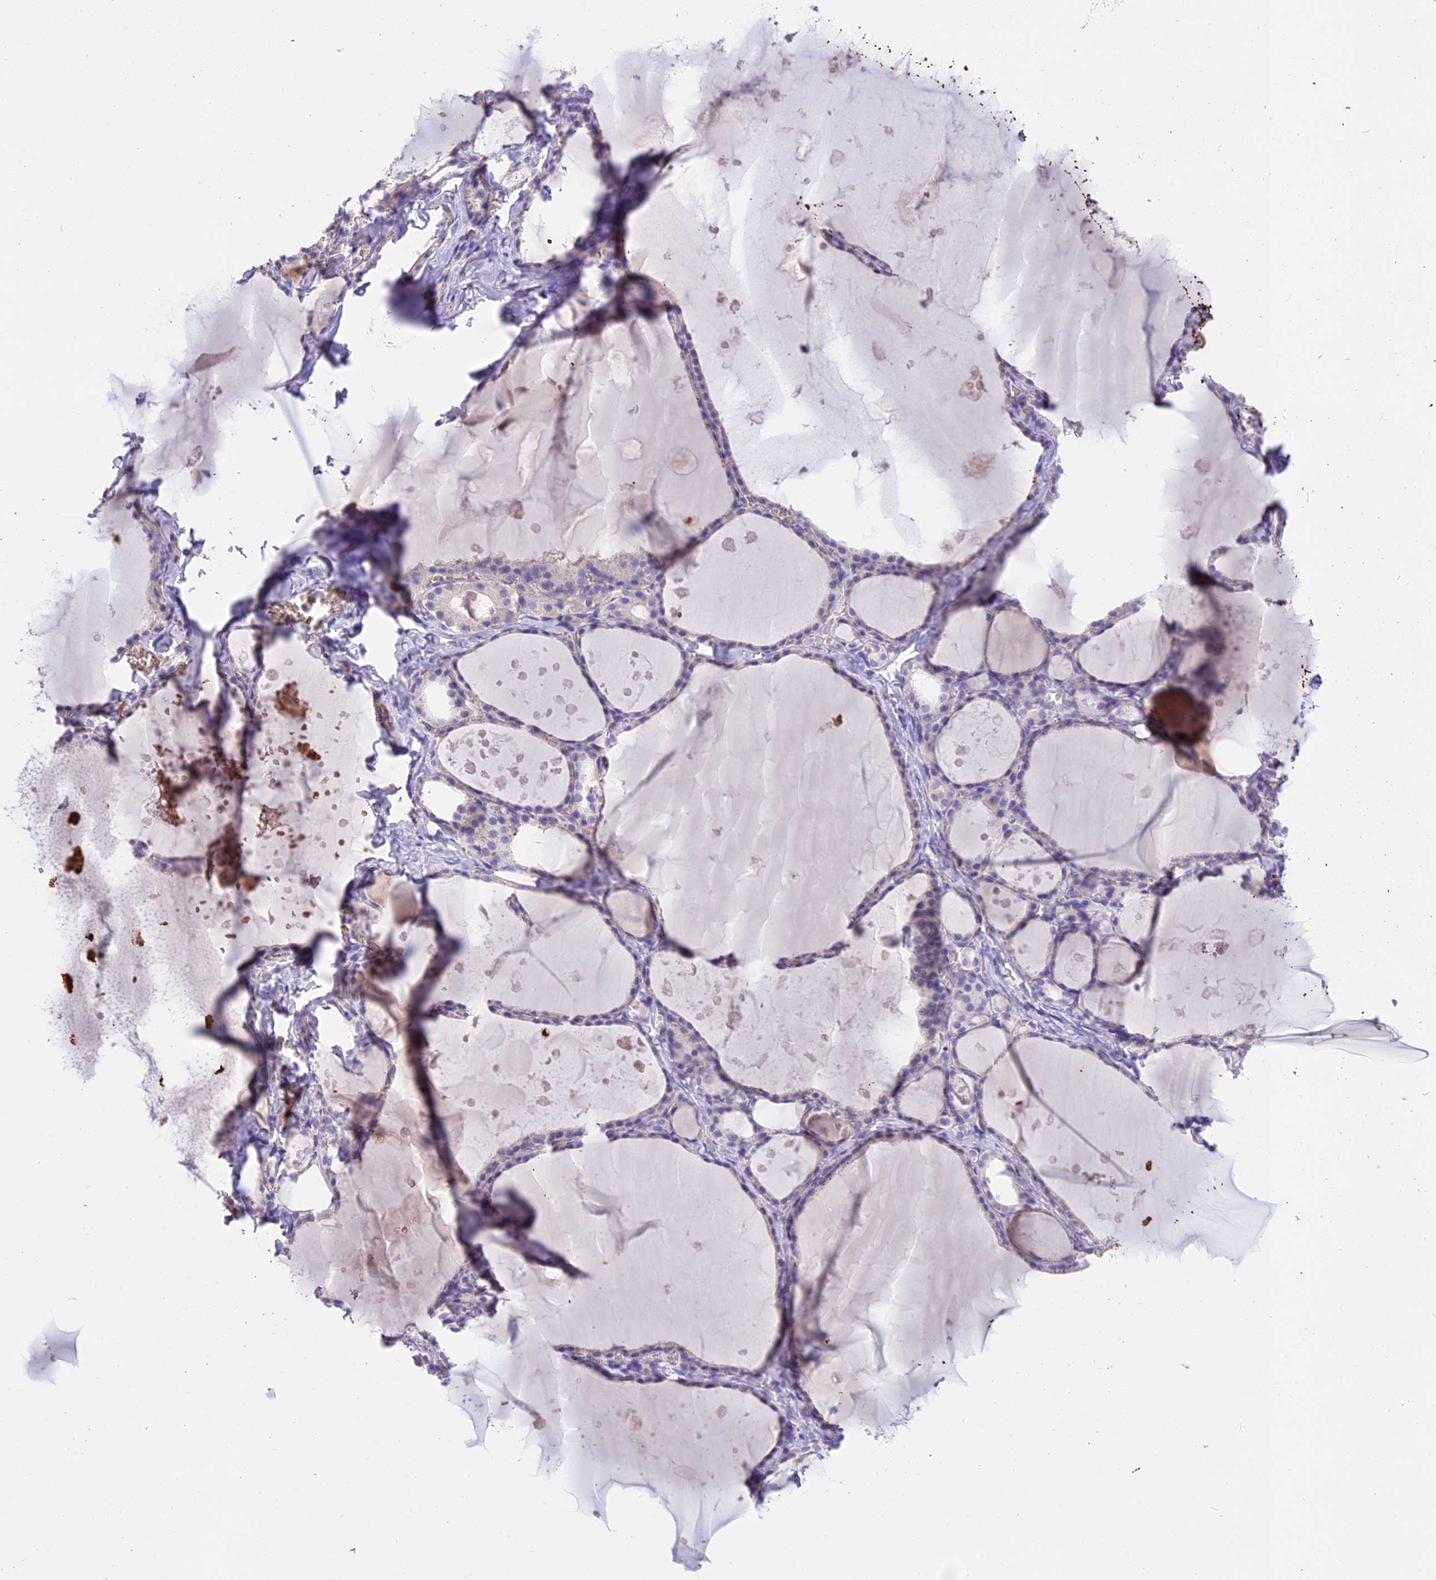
{"staining": {"intensity": "negative", "quantity": "none", "location": "none"}, "tissue": "thyroid gland", "cell_type": "Glandular cells", "image_type": "normal", "snomed": [{"axis": "morphology", "description": "Normal tissue, NOS"}, {"axis": "topography", "description": "Thyroid gland"}], "caption": "A high-resolution photomicrograph shows immunohistochemistry staining of normal thyroid gland, which shows no significant positivity in glandular cells. (Brightfield microscopy of DAB (3,3'-diaminobenzidine) immunohistochemistry (IHC) at high magnification).", "gene": "TNNC2", "patient": {"sex": "male", "age": 56}}